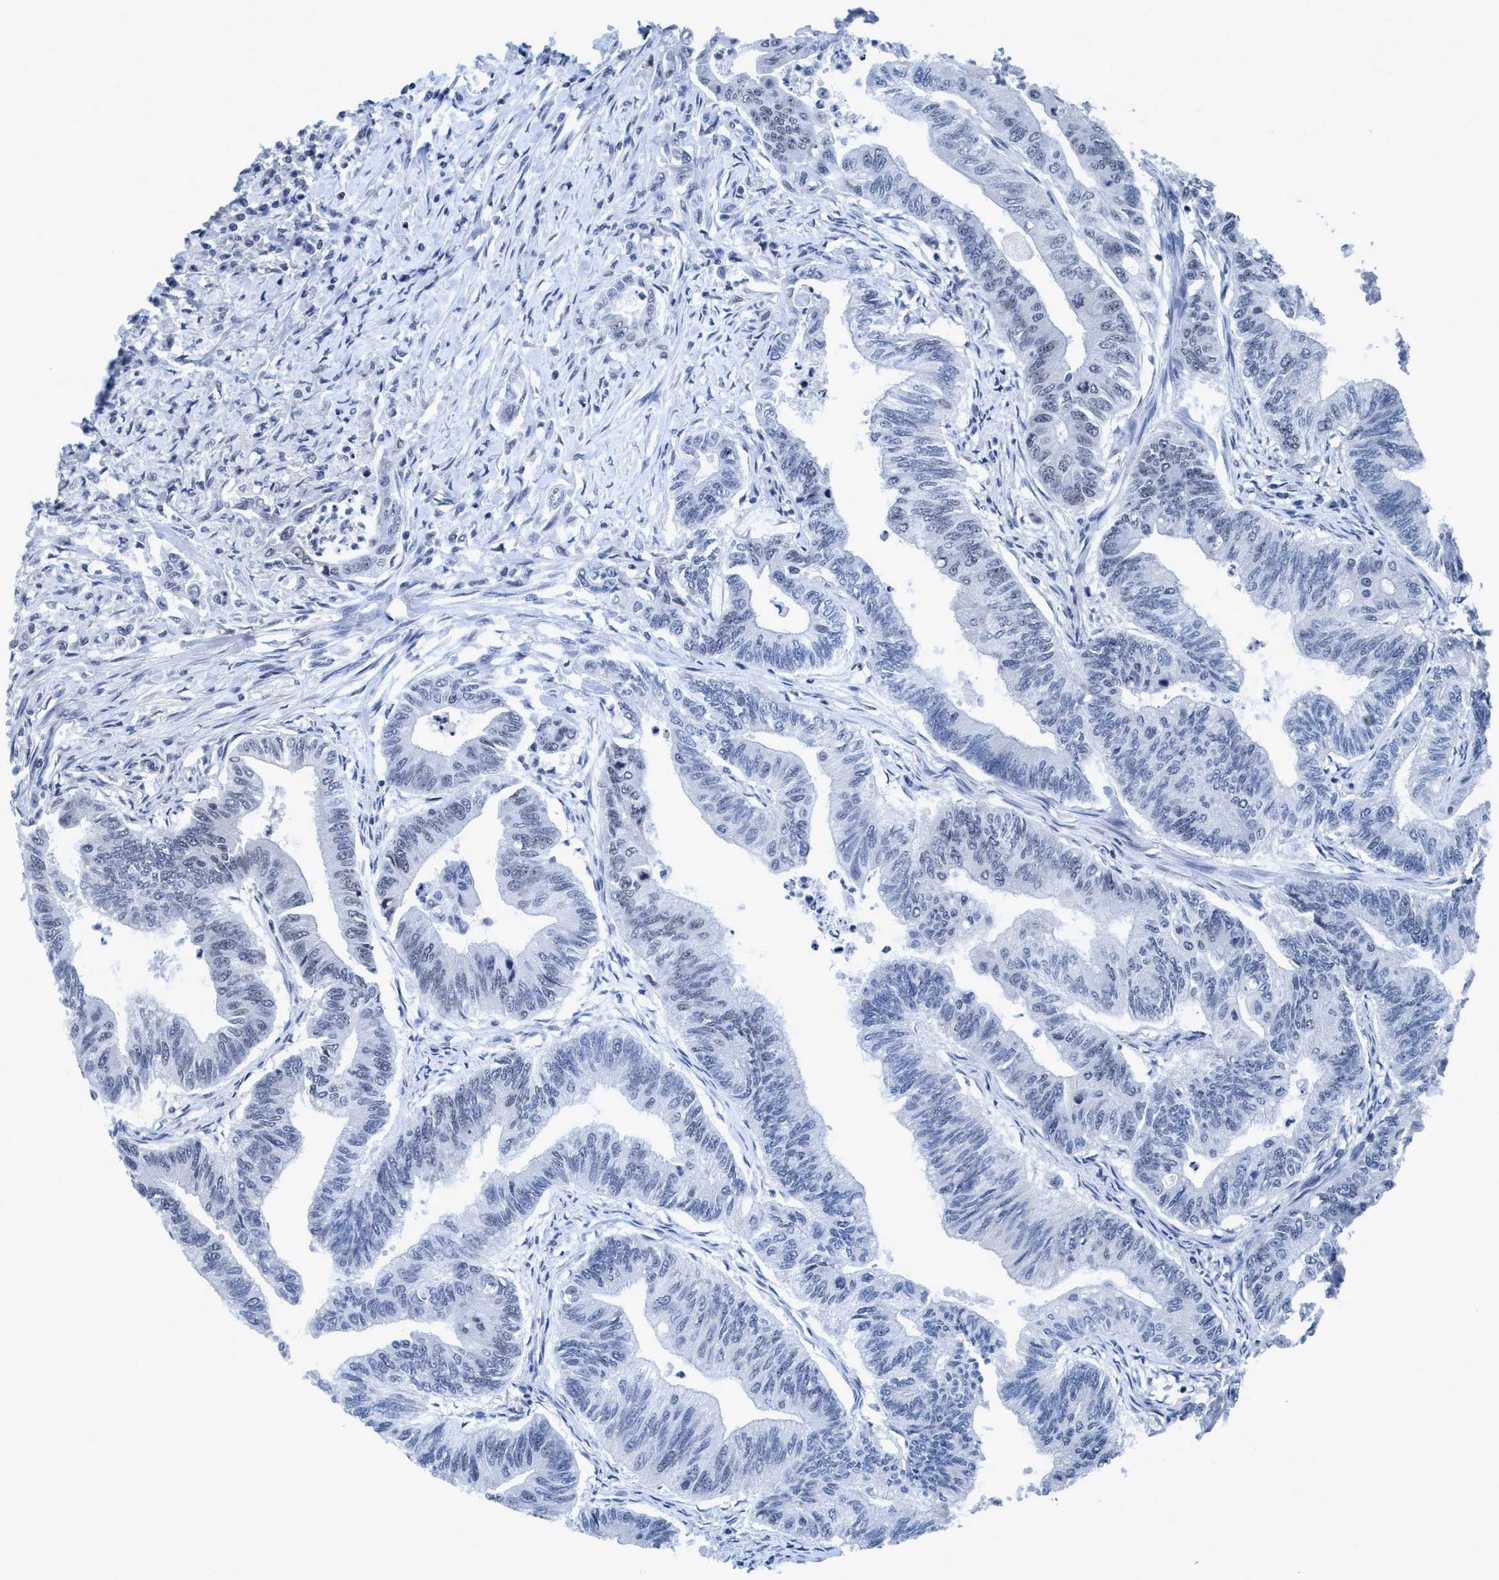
{"staining": {"intensity": "negative", "quantity": "none", "location": "none"}, "tissue": "colorectal cancer", "cell_type": "Tumor cells", "image_type": "cancer", "snomed": [{"axis": "morphology", "description": "Adenoma, NOS"}, {"axis": "morphology", "description": "Adenocarcinoma, NOS"}, {"axis": "topography", "description": "Colon"}], "caption": "Adenocarcinoma (colorectal) was stained to show a protein in brown. There is no significant expression in tumor cells.", "gene": "DNAI1", "patient": {"sex": "male", "age": 79}}